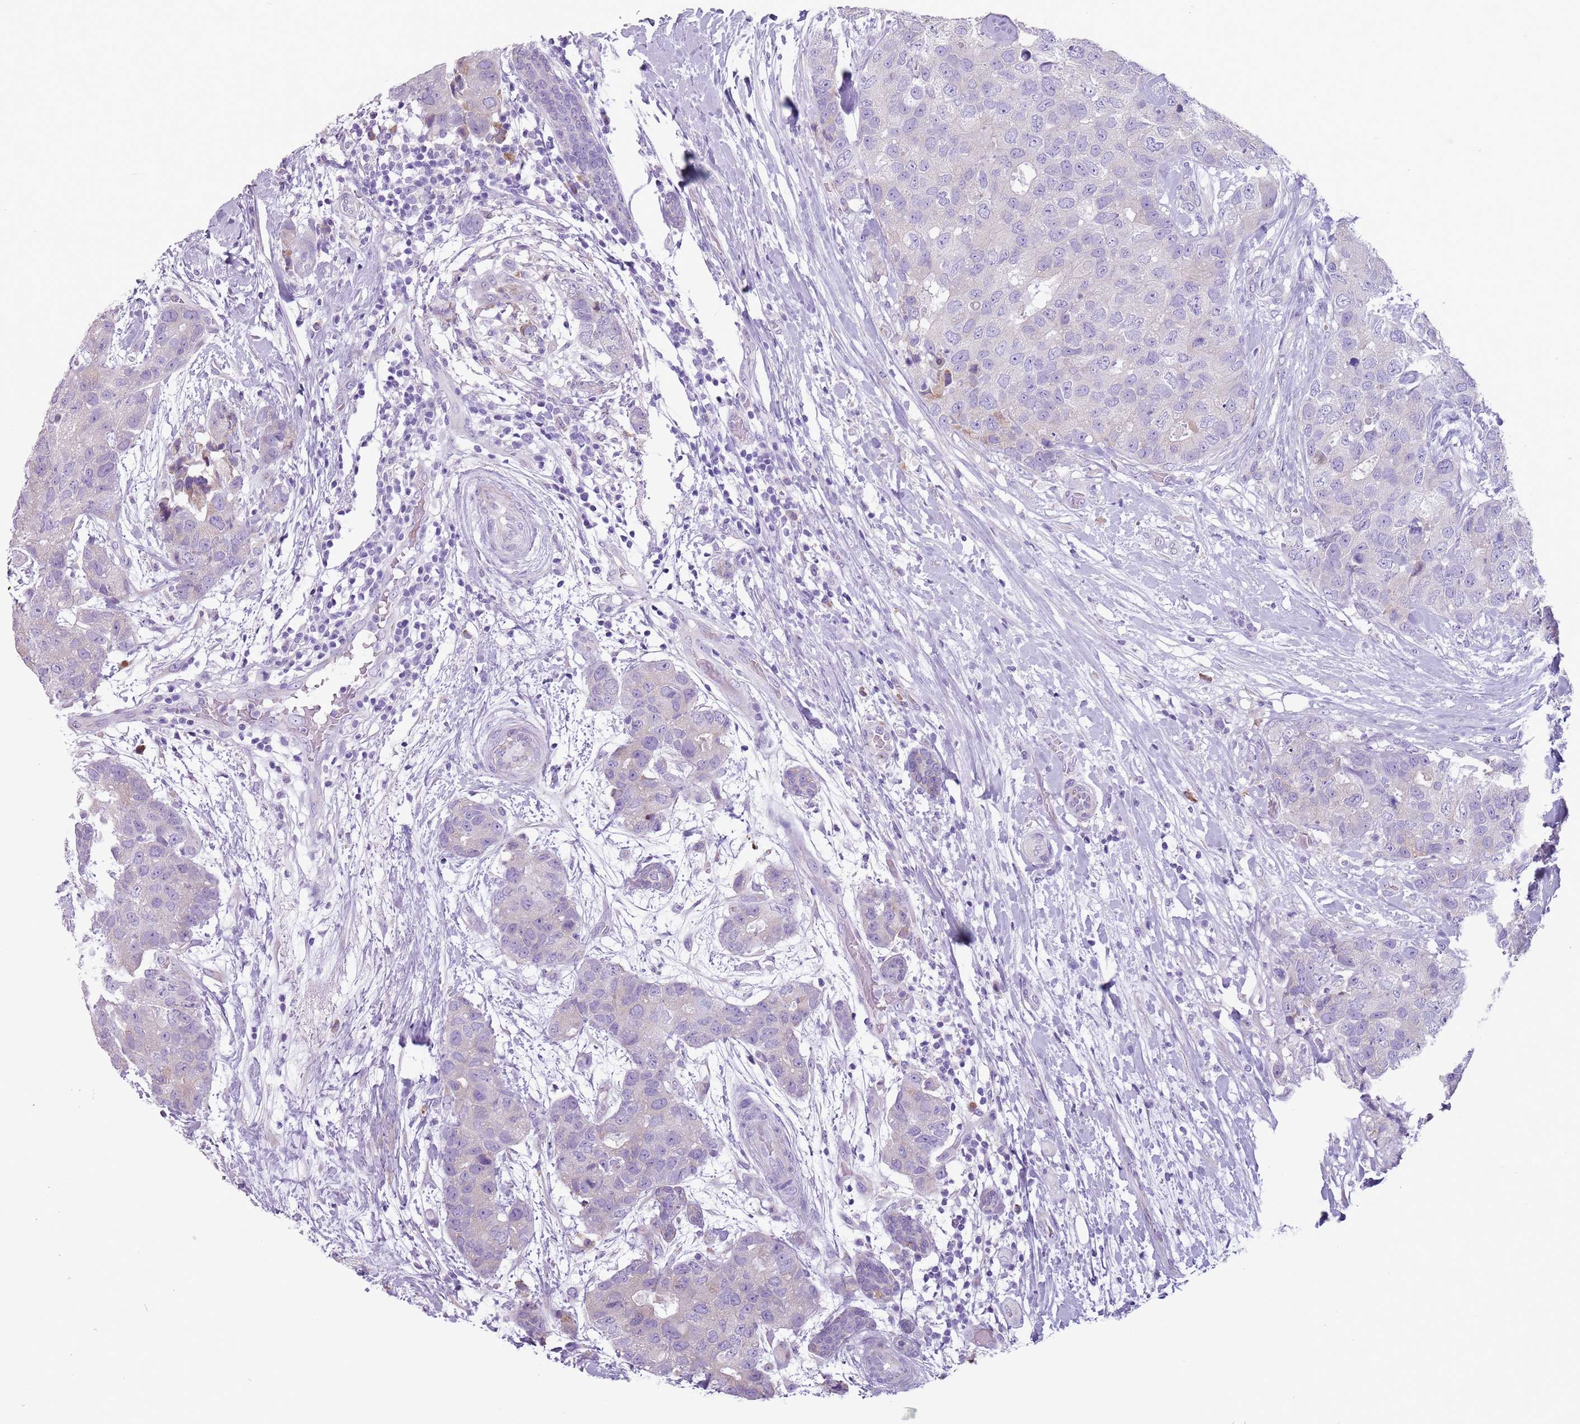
{"staining": {"intensity": "negative", "quantity": "none", "location": "none"}, "tissue": "breast cancer", "cell_type": "Tumor cells", "image_type": "cancer", "snomed": [{"axis": "morphology", "description": "Duct carcinoma"}, {"axis": "topography", "description": "Breast"}], "caption": "A high-resolution photomicrograph shows immunohistochemistry staining of breast cancer, which shows no significant positivity in tumor cells. (DAB immunohistochemistry (IHC) visualized using brightfield microscopy, high magnification).", "gene": "HYOU1", "patient": {"sex": "female", "age": 62}}